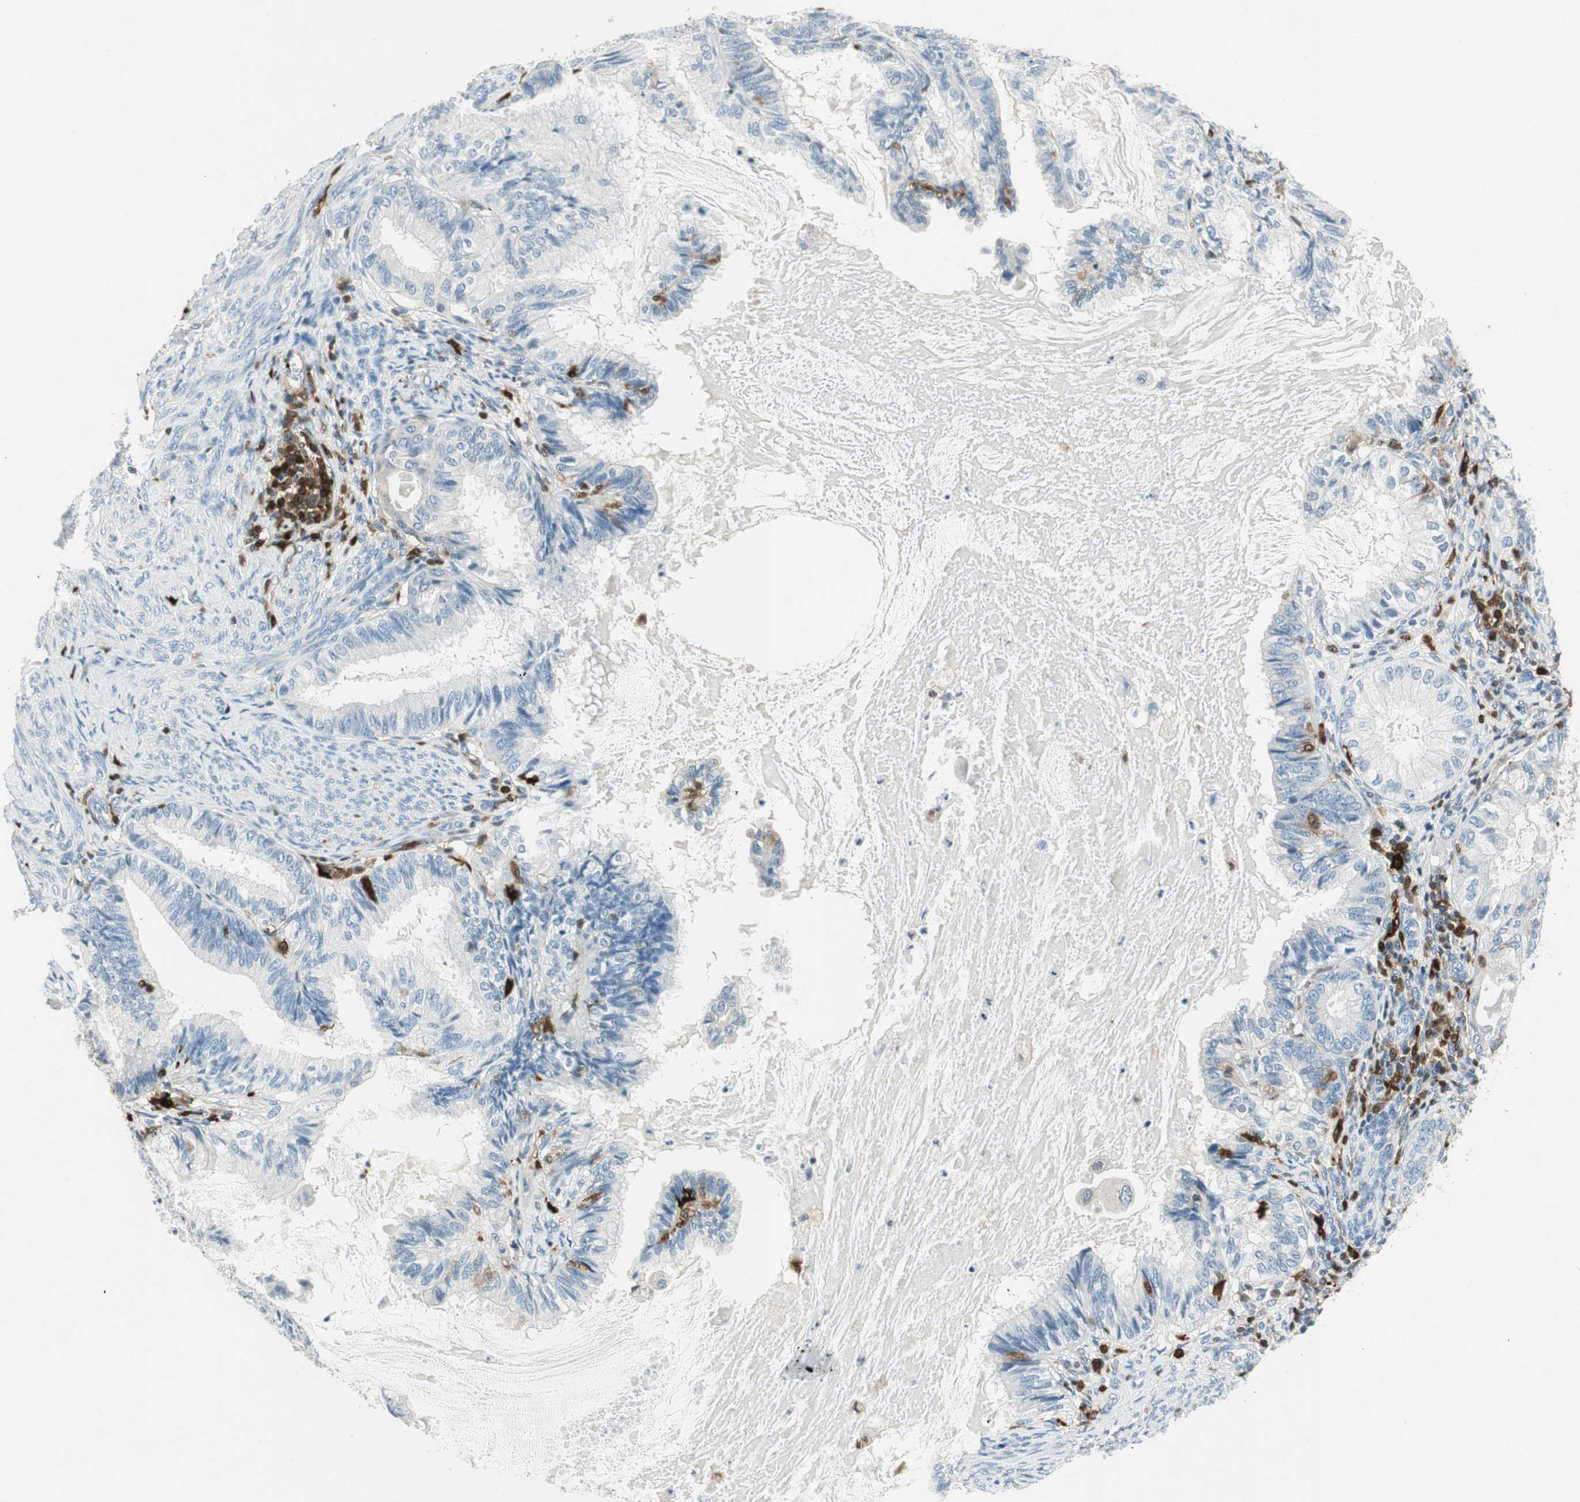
{"staining": {"intensity": "negative", "quantity": "none", "location": "none"}, "tissue": "cervical cancer", "cell_type": "Tumor cells", "image_type": "cancer", "snomed": [{"axis": "morphology", "description": "Normal tissue, NOS"}, {"axis": "morphology", "description": "Adenocarcinoma, NOS"}, {"axis": "topography", "description": "Cervix"}, {"axis": "topography", "description": "Endometrium"}], "caption": "High power microscopy micrograph of an immunohistochemistry histopathology image of cervical adenocarcinoma, revealing no significant staining in tumor cells.", "gene": "COTL1", "patient": {"sex": "female", "age": 86}}